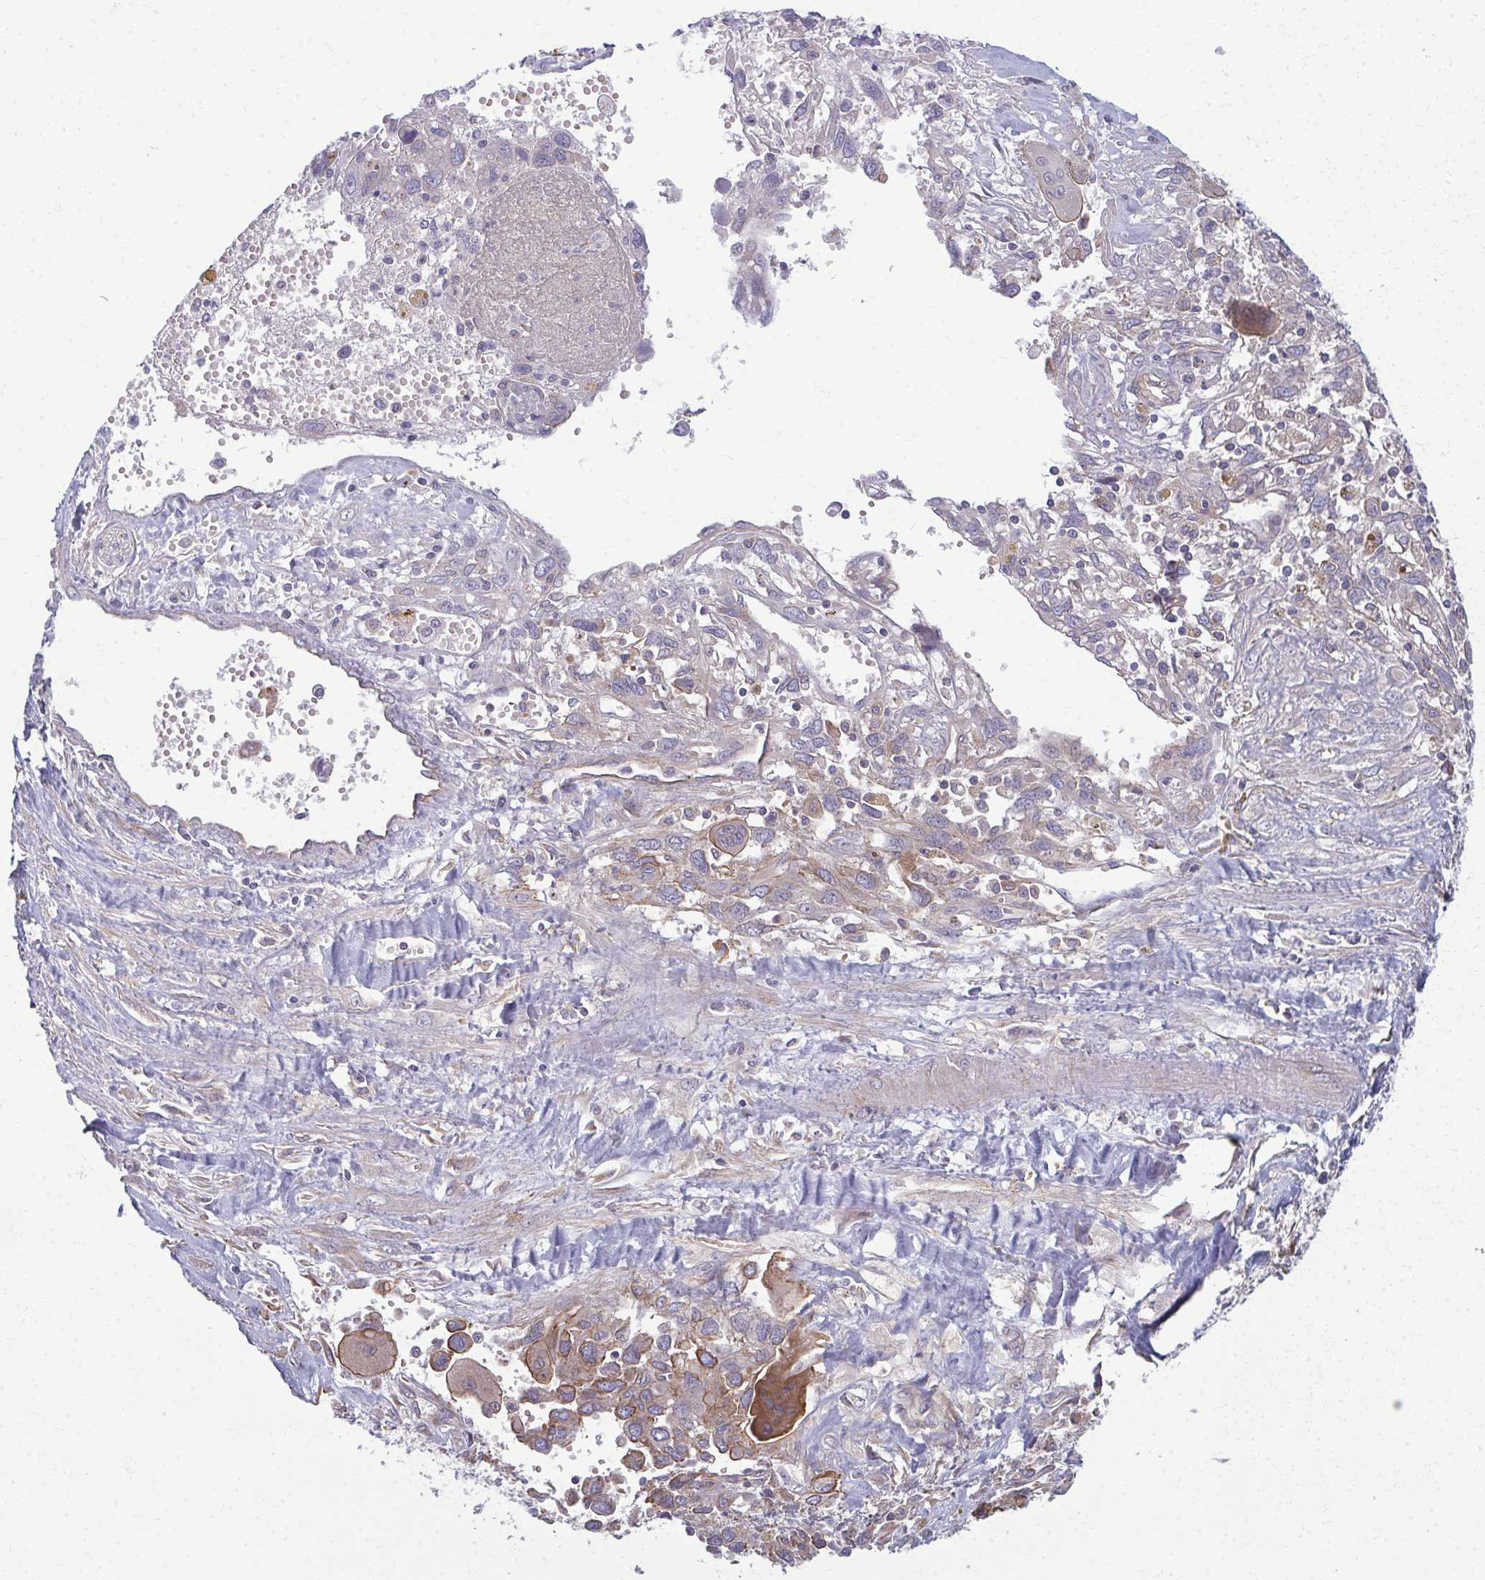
{"staining": {"intensity": "moderate", "quantity": "<25%", "location": "cytoplasmic/membranous"}, "tissue": "pancreatic cancer", "cell_type": "Tumor cells", "image_type": "cancer", "snomed": [{"axis": "morphology", "description": "Adenocarcinoma, NOS"}, {"axis": "topography", "description": "Pancreas"}], "caption": "This micrograph reveals pancreatic adenocarcinoma stained with immunohistochemistry (IHC) to label a protein in brown. The cytoplasmic/membranous of tumor cells show moderate positivity for the protein. Nuclei are counter-stained blue.", "gene": "EID2B", "patient": {"sex": "female", "age": 47}}